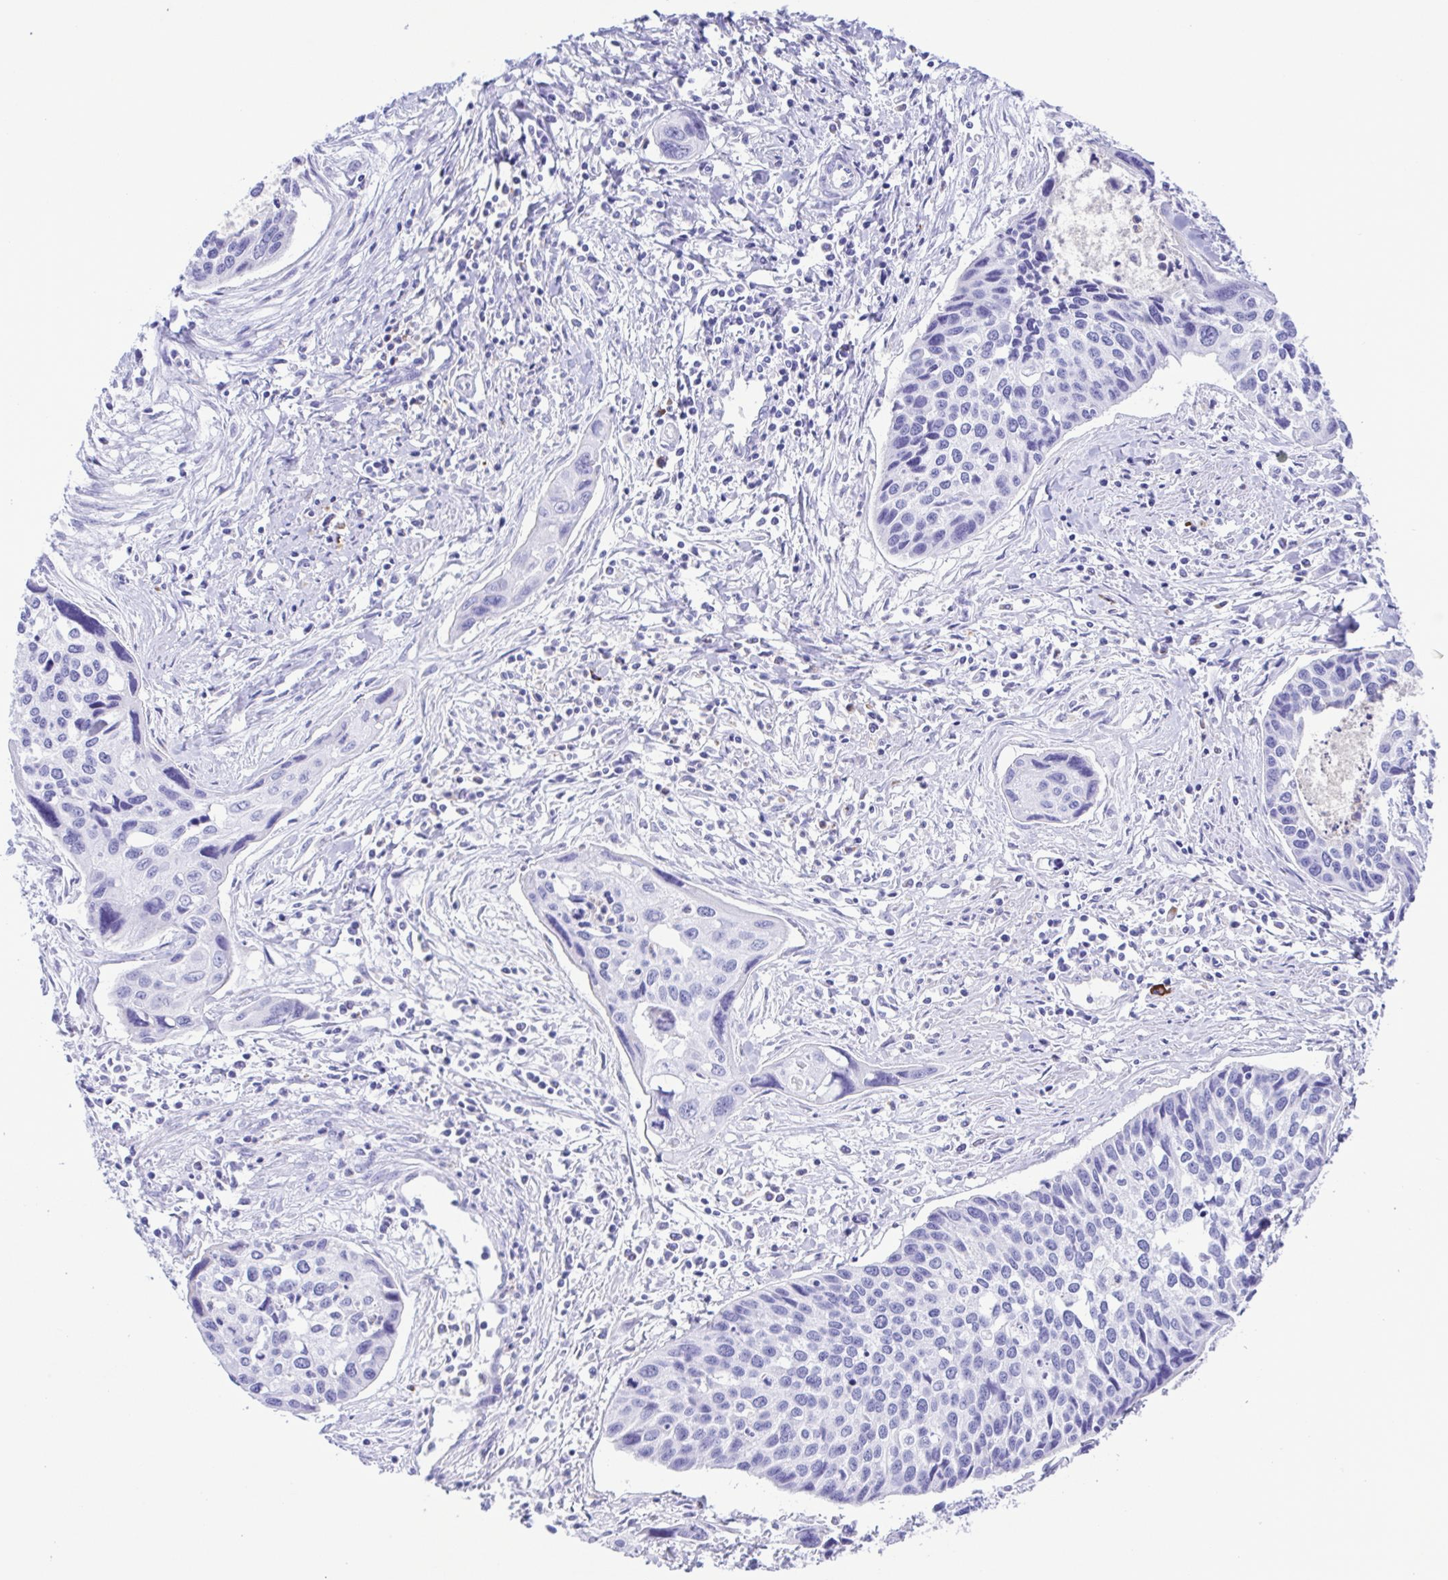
{"staining": {"intensity": "negative", "quantity": "none", "location": "none"}, "tissue": "cervical cancer", "cell_type": "Tumor cells", "image_type": "cancer", "snomed": [{"axis": "morphology", "description": "Squamous cell carcinoma, NOS"}, {"axis": "topography", "description": "Cervix"}], "caption": "Immunohistochemical staining of cervical cancer exhibits no significant staining in tumor cells.", "gene": "GPR17", "patient": {"sex": "female", "age": 31}}